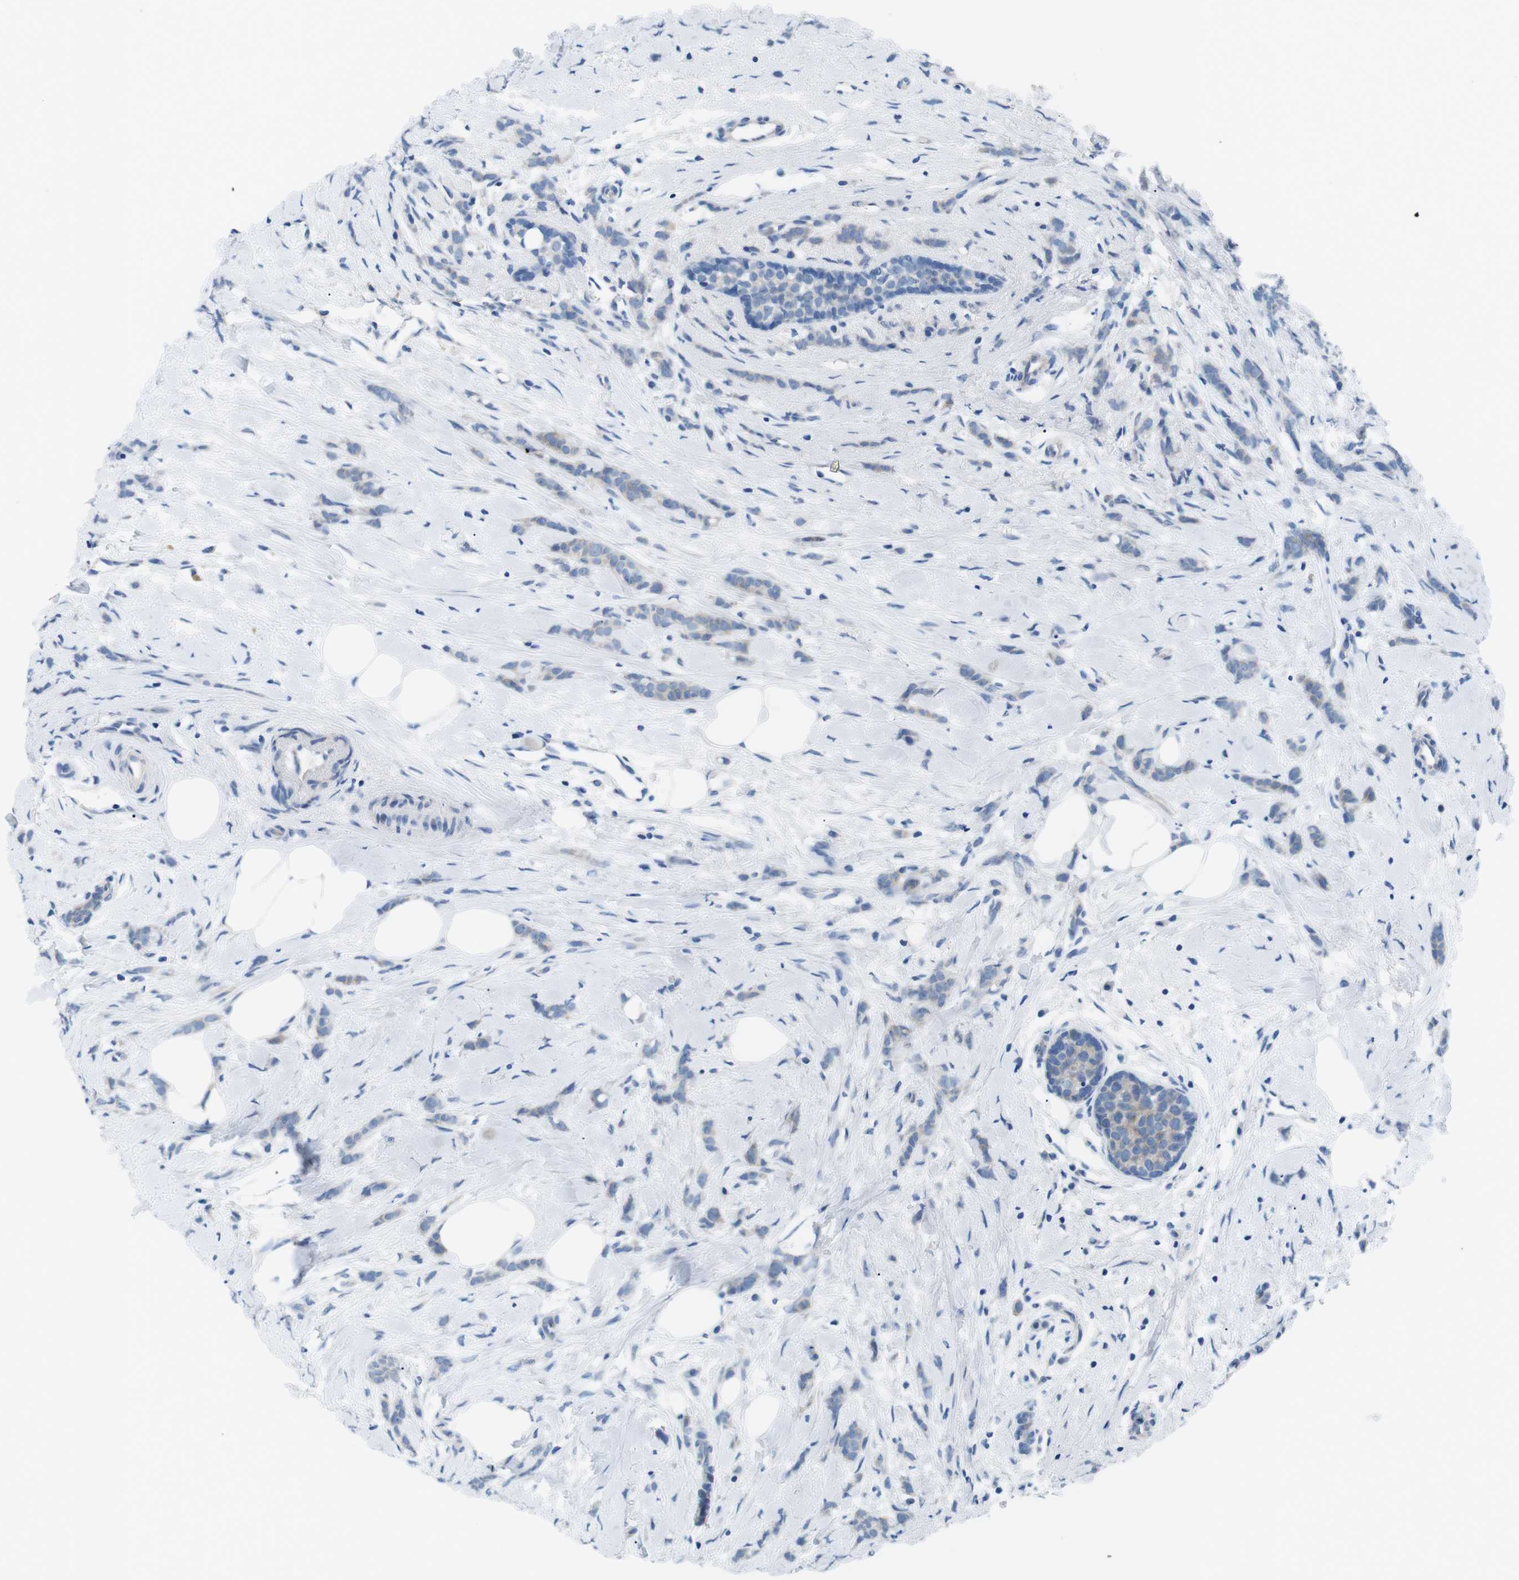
{"staining": {"intensity": "negative", "quantity": "none", "location": "none"}, "tissue": "breast cancer", "cell_type": "Tumor cells", "image_type": "cancer", "snomed": [{"axis": "morphology", "description": "Lobular carcinoma, in situ"}, {"axis": "morphology", "description": "Lobular carcinoma"}, {"axis": "topography", "description": "Breast"}], "caption": "An immunohistochemistry (IHC) photomicrograph of lobular carcinoma (breast) is shown. There is no staining in tumor cells of lobular carcinoma (breast).", "gene": "MUC2", "patient": {"sex": "female", "age": 41}}